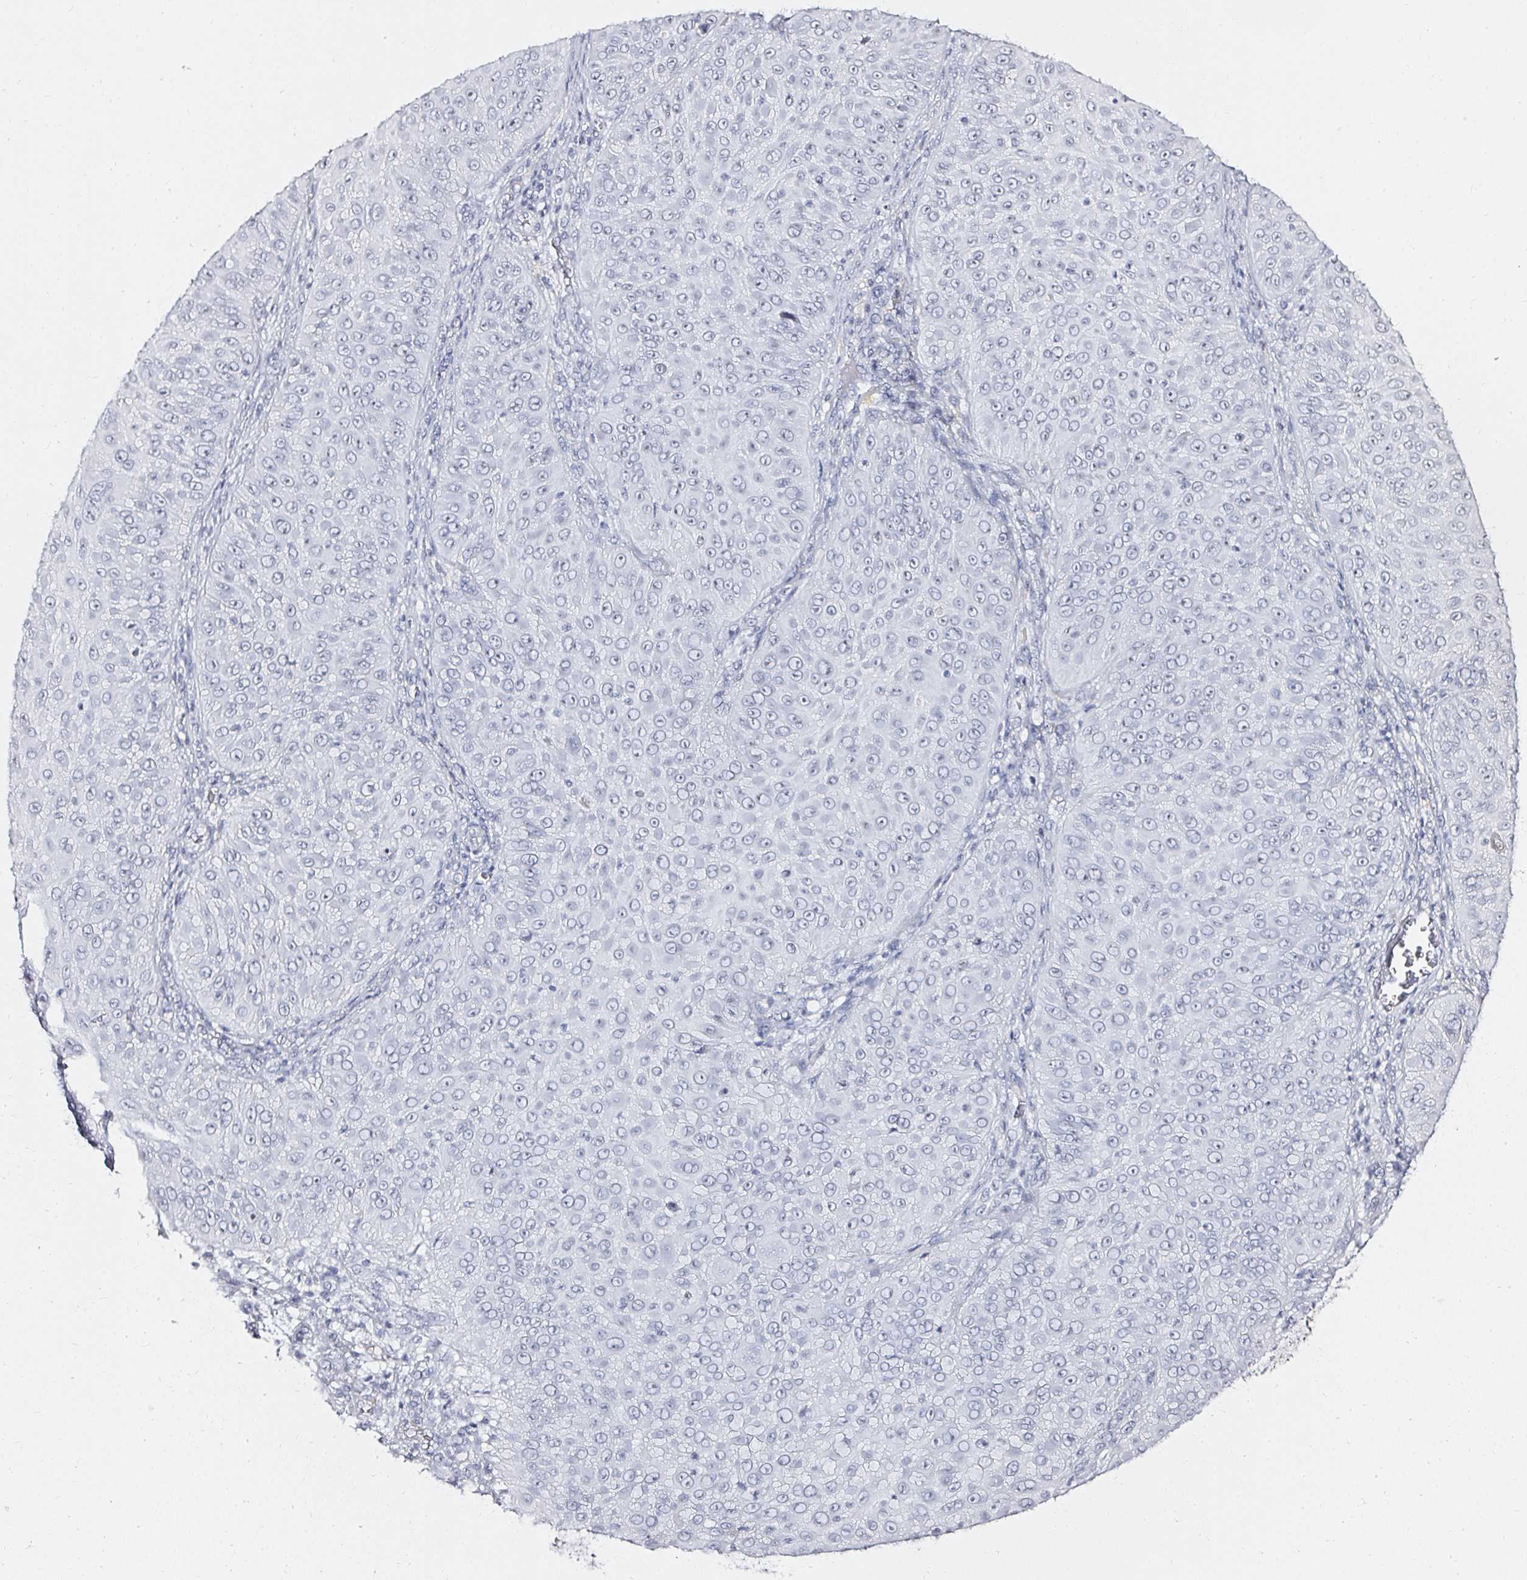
{"staining": {"intensity": "negative", "quantity": "none", "location": "none"}, "tissue": "skin cancer", "cell_type": "Tumor cells", "image_type": "cancer", "snomed": [{"axis": "morphology", "description": "Squamous cell carcinoma, NOS"}, {"axis": "topography", "description": "Skin"}], "caption": "Tumor cells show no significant protein staining in skin cancer. Brightfield microscopy of immunohistochemistry stained with DAB (brown) and hematoxylin (blue), captured at high magnification.", "gene": "ACAN", "patient": {"sex": "male", "age": 82}}